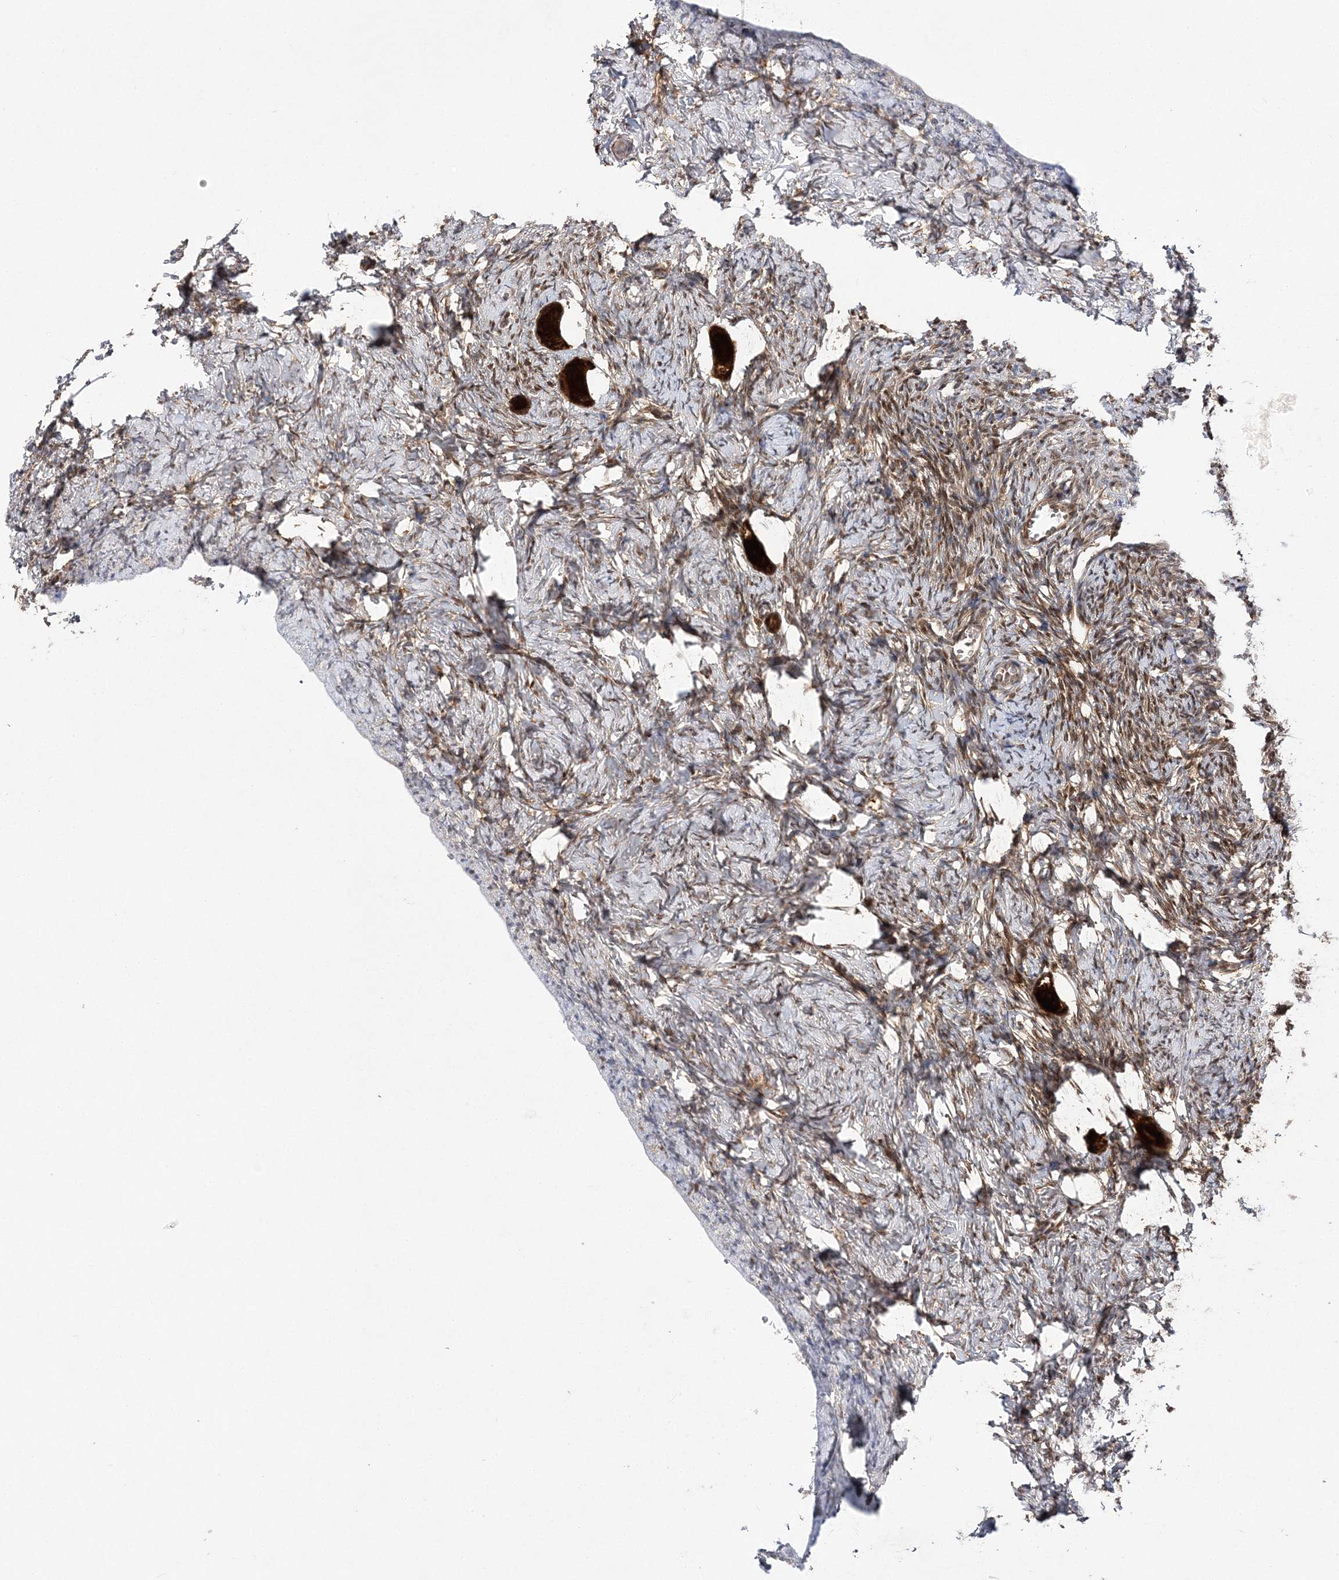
{"staining": {"intensity": "strong", "quantity": ">75%", "location": "cytoplasmic/membranous"}, "tissue": "ovary", "cell_type": "Follicle cells", "image_type": "normal", "snomed": [{"axis": "morphology", "description": "Normal tissue, NOS"}, {"axis": "topography", "description": "Ovary"}], "caption": "Approximately >75% of follicle cells in benign ovary show strong cytoplasmic/membranous protein positivity as visualized by brown immunohistochemical staining.", "gene": "NIF3L1", "patient": {"sex": "female", "age": 27}}